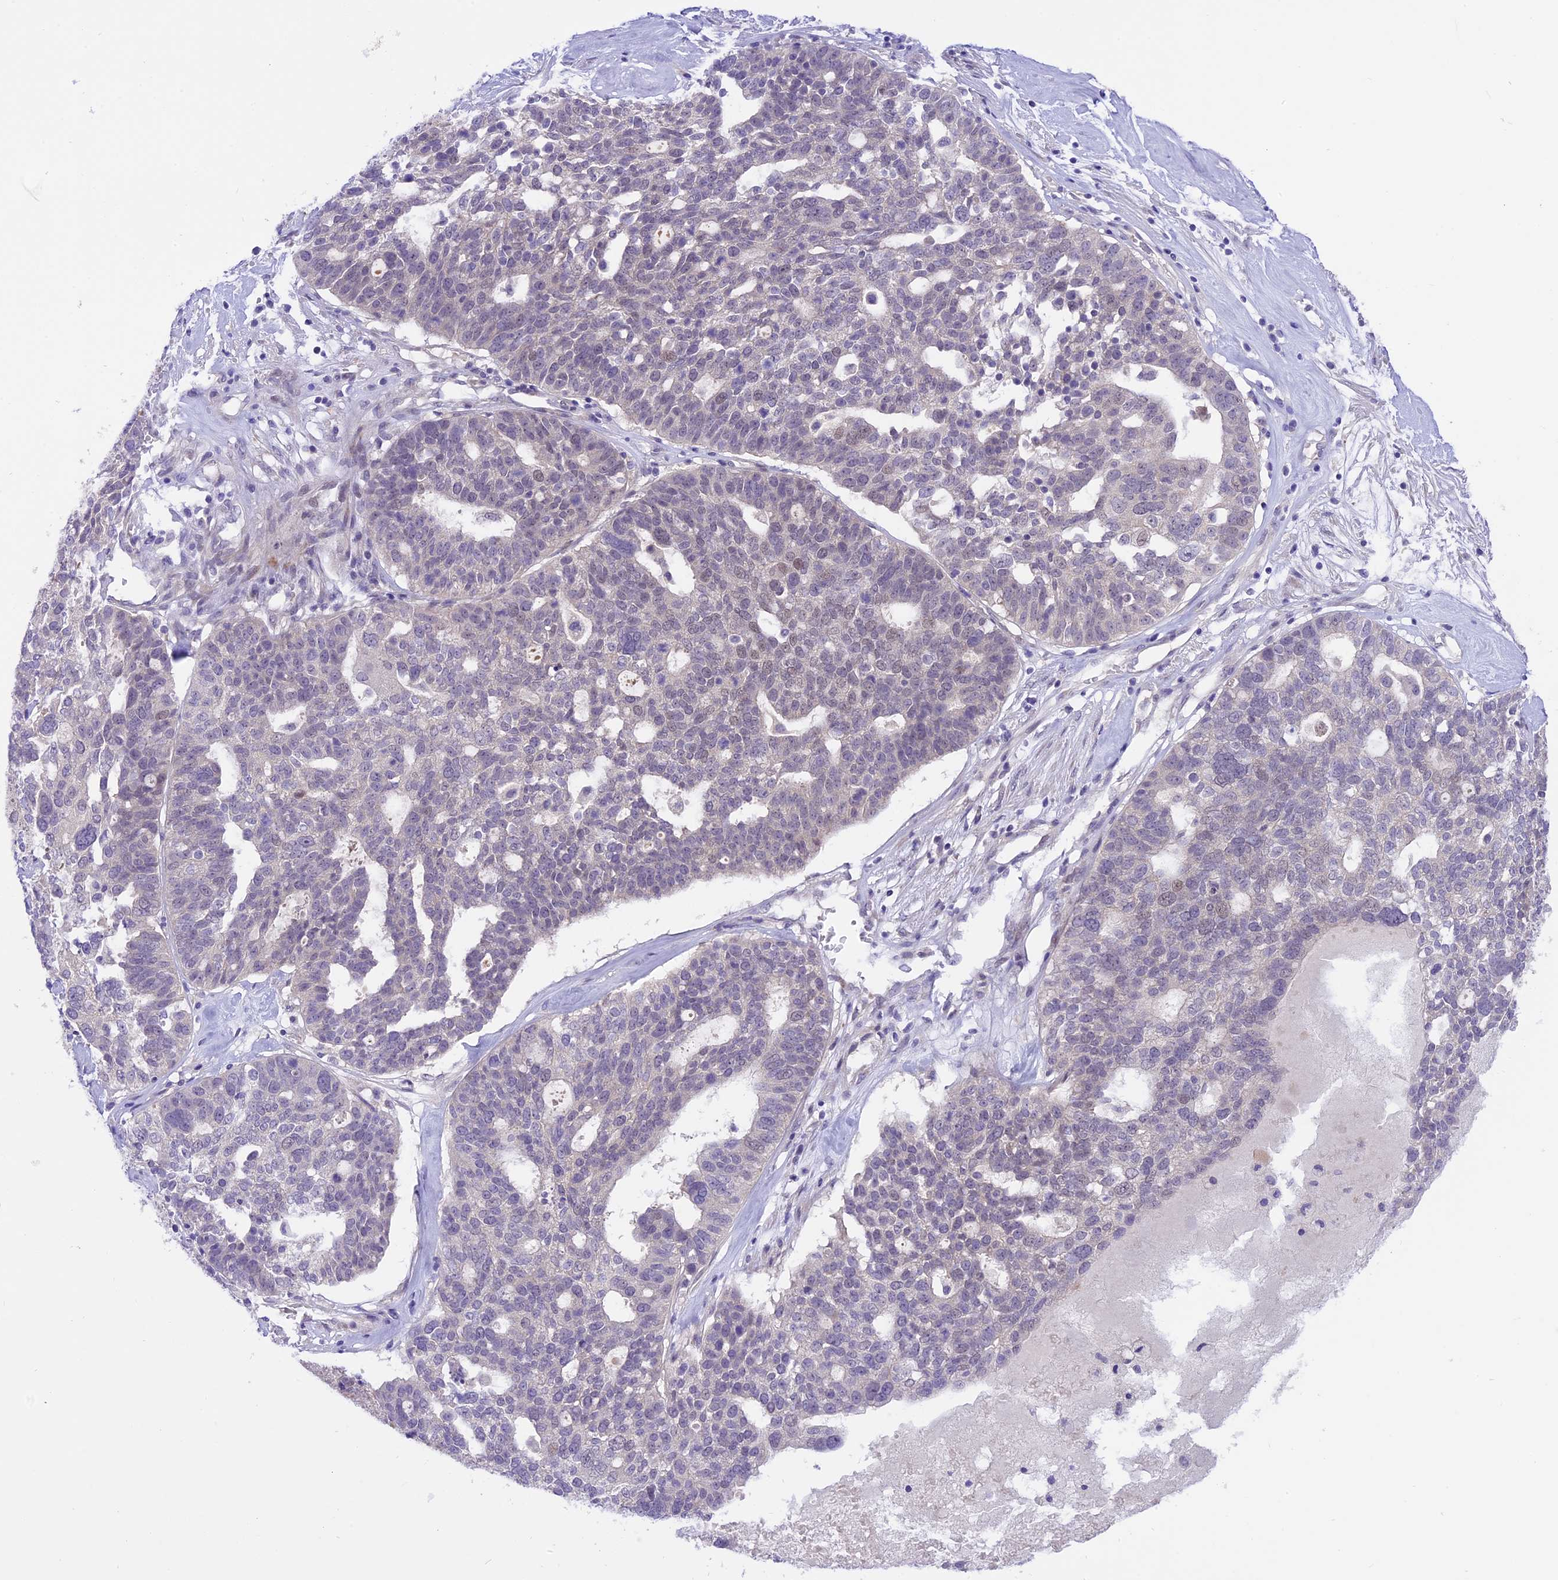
{"staining": {"intensity": "negative", "quantity": "none", "location": "none"}, "tissue": "ovarian cancer", "cell_type": "Tumor cells", "image_type": "cancer", "snomed": [{"axis": "morphology", "description": "Cystadenocarcinoma, serous, NOS"}, {"axis": "topography", "description": "Ovary"}], "caption": "IHC photomicrograph of neoplastic tissue: human ovarian cancer stained with DAB displays no significant protein staining in tumor cells.", "gene": "SPRED1", "patient": {"sex": "female", "age": 59}}